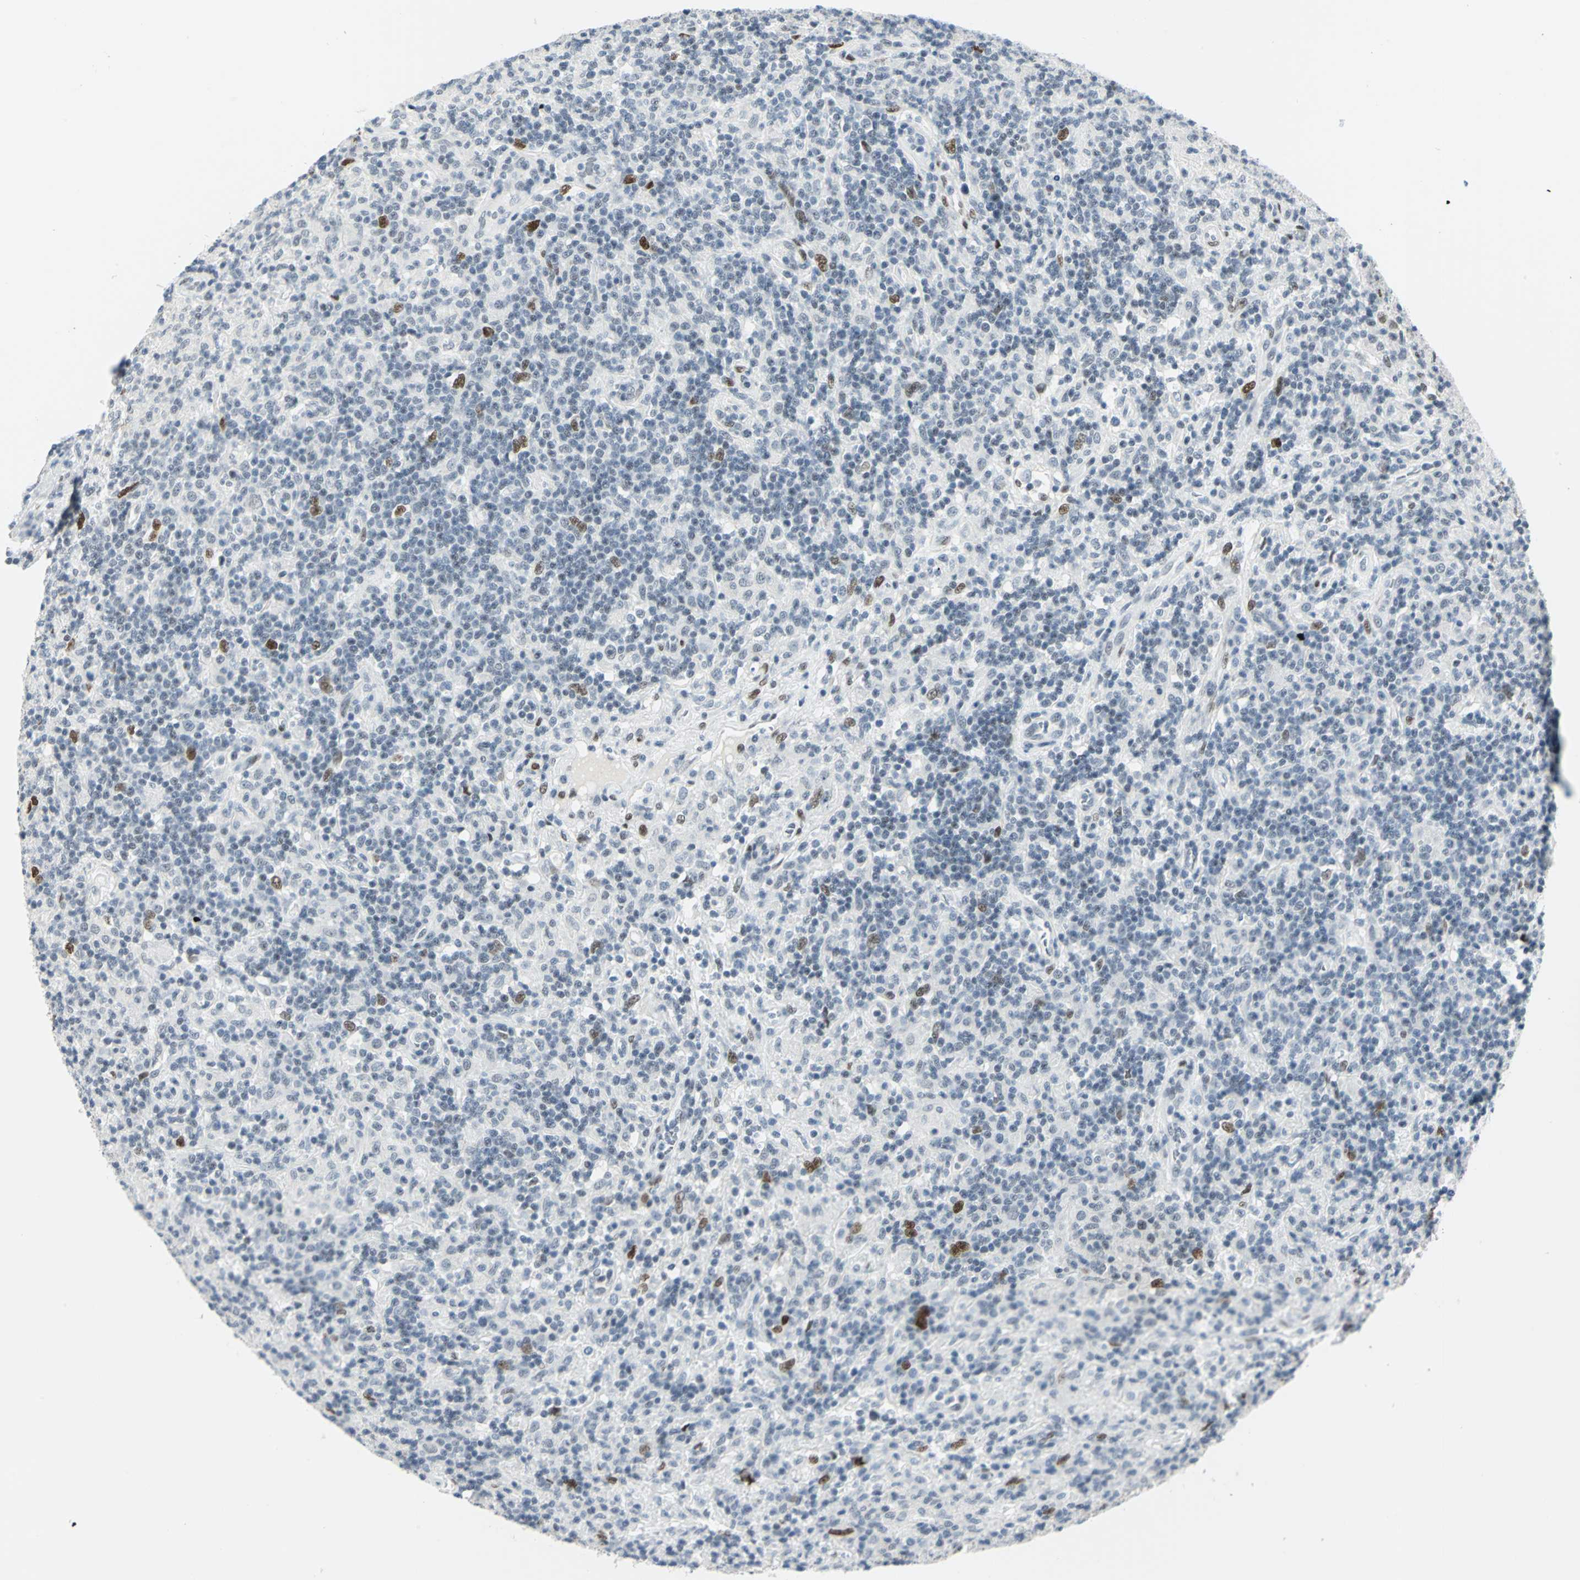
{"staining": {"intensity": "strong", "quantity": "<25%", "location": "nuclear"}, "tissue": "lymphoma", "cell_type": "Tumor cells", "image_type": "cancer", "snomed": [{"axis": "morphology", "description": "Hodgkin's disease, NOS"}, {"axis": "topography", "description": "Lymph node"}], "caption": "IHC image of neoplastic tissue: human lymphoma stained using immunohistochemistry (IHC) reveals medium levels of strong protein expression localized specifically in the nuclear of tumor cells, appearing as a nuclear brown color.", "gene": "MEIS2", "patient": {"sex": "male", "age": 70}}